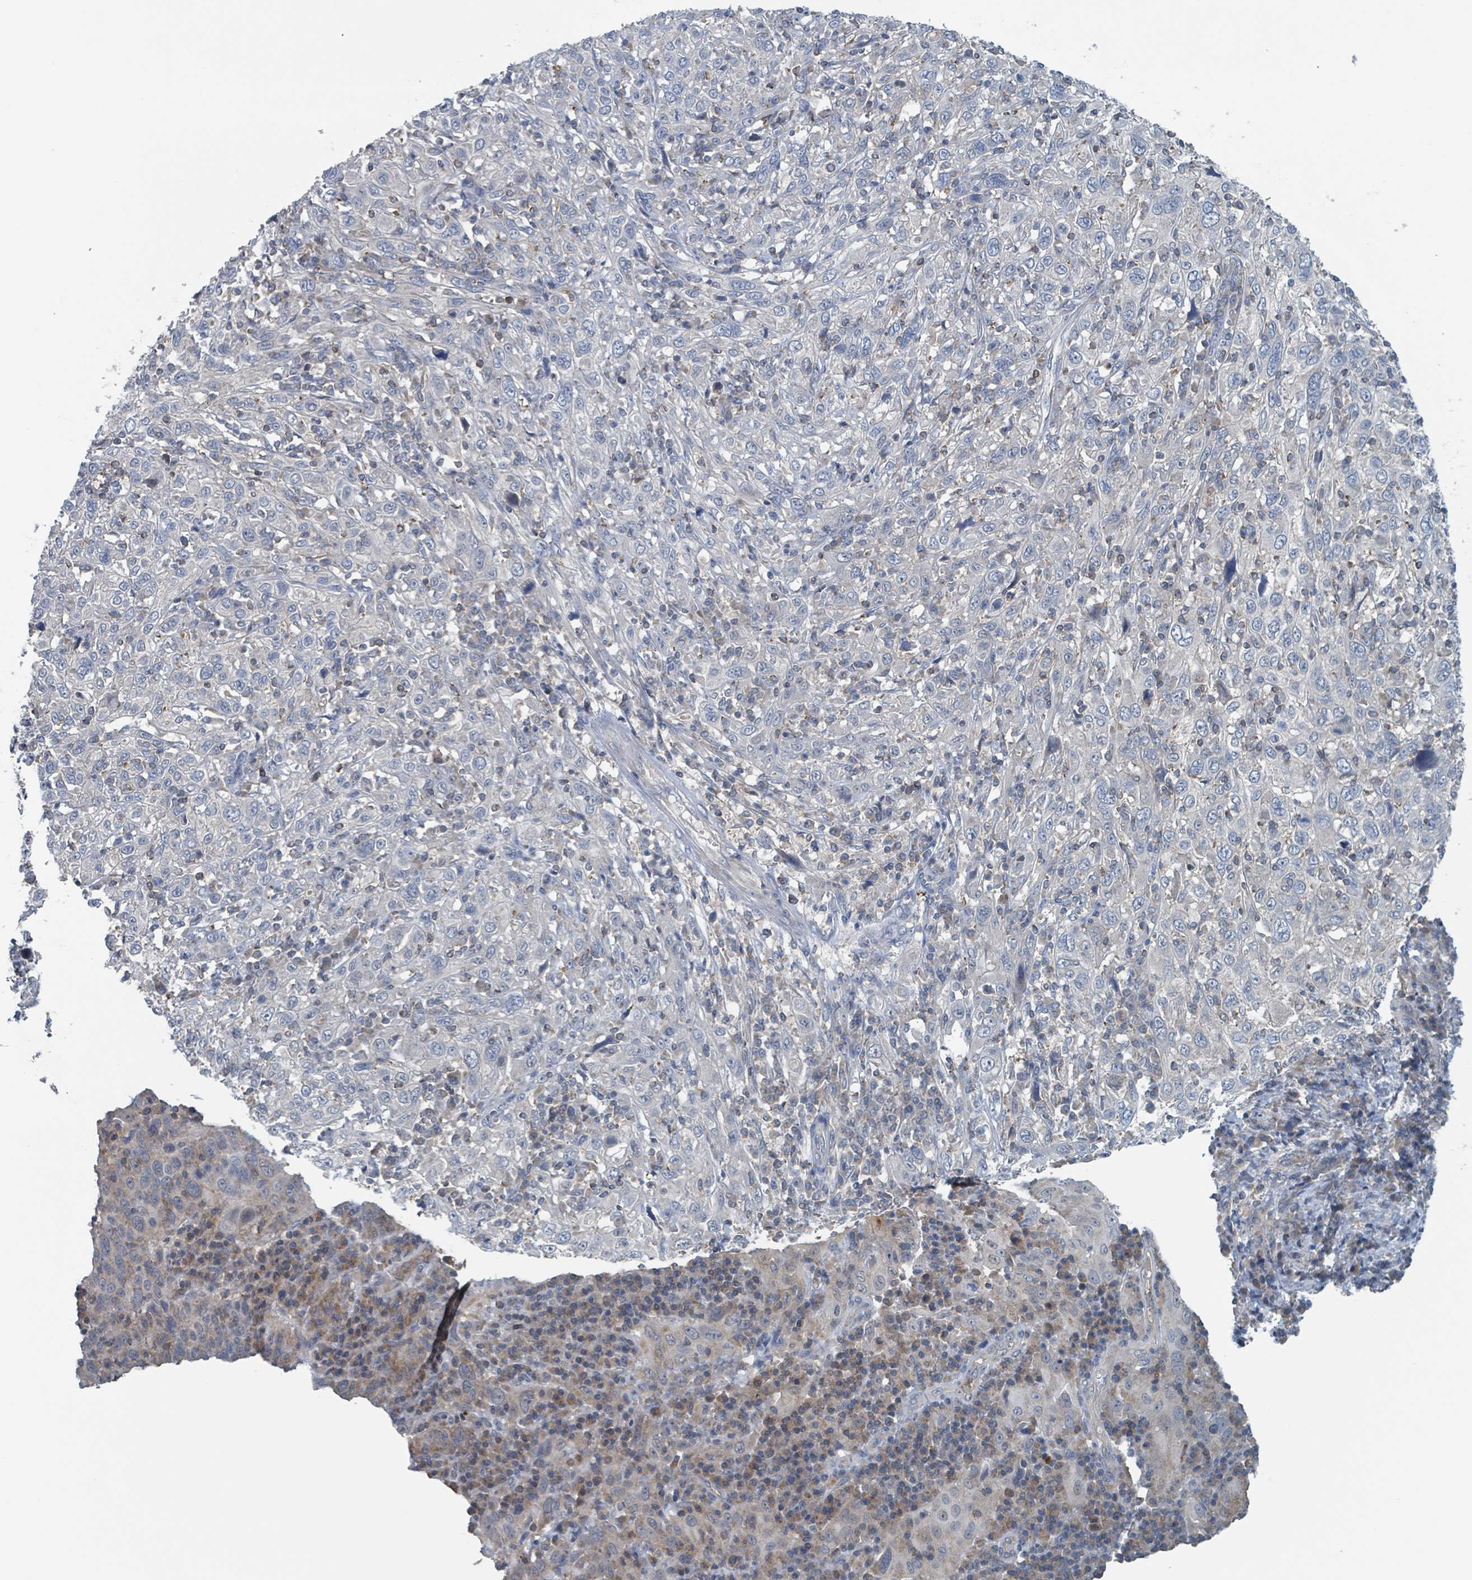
{"staining": {"intensity": "negative", "quantity": "none", "location": "none"}, "tissue": "cervical cancer", "cell_type": "Tumor cells", "image_type": "cancer", "snomed": [{"axis": "morphology", "description": "Squamous cell carcinoma, NOS"}, {"axis": "topography", "description": "Cervix"}], "caption": "This image is of cervical squamous cell carcinoma stained with immunohistochemistry (IHC) to label a protein in brown with the nuclei are counter-stained blue. There is no expression in tumor cells.", "gene": "ACBD4", "patient": {"sex": "female", "age": 46}}